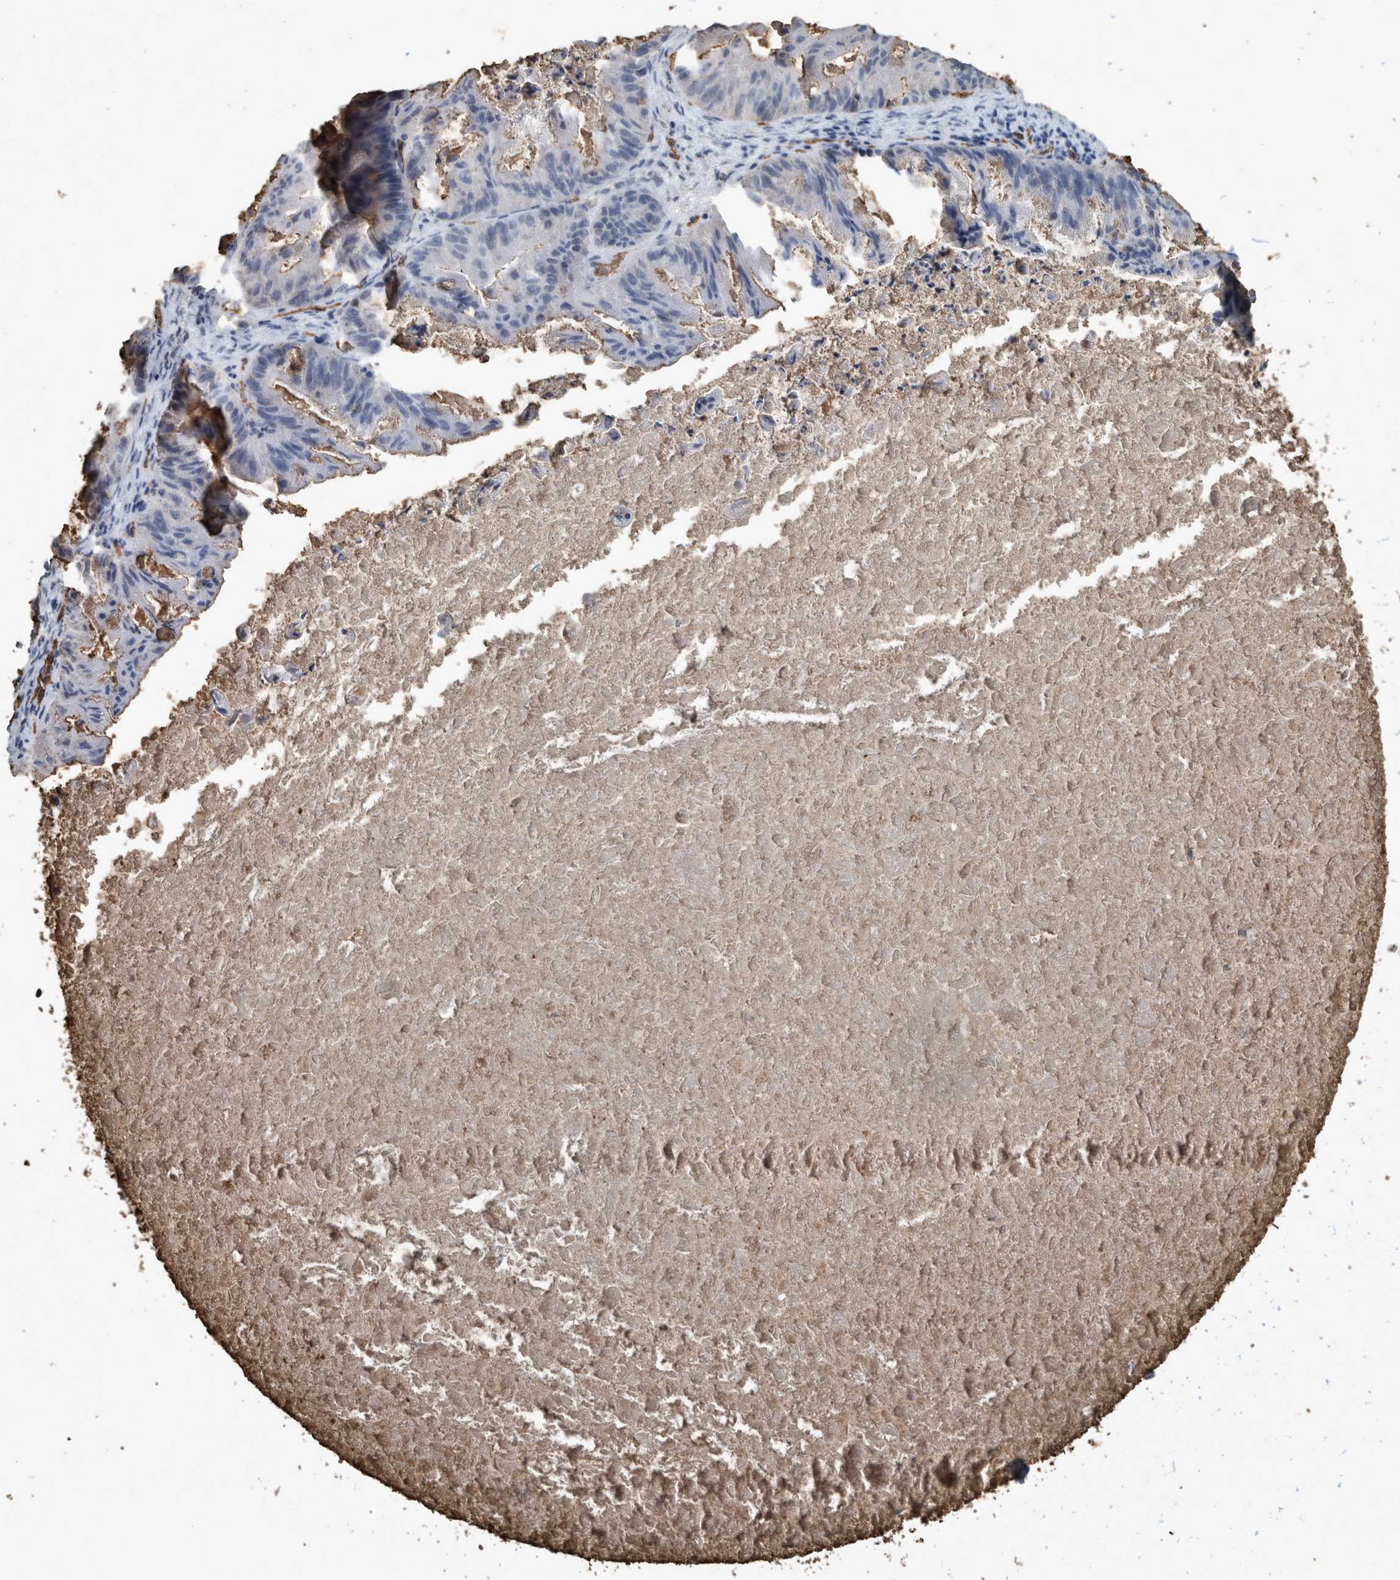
{"staining": {"intensity": "negative", "quantity": "none", "location": "none"}, "tissue": "ovarian cancer", "cell_type": "Tumor cells", "image_type": "cancer", "snomed": [{"axis": "morphology", "description": "Cystadenocarcinoma, mucinous, NOS"}, {"axis": "topography", "description": "Ovary"}], "caption": "The immunohistochemistry photomicrograph has no significant positivity in tumor cells of ovarian cancer (mucinous cystadenocarcinoma) tissue.", "gene": "LBP", "patient": {"sex": "female", "age": 37}}